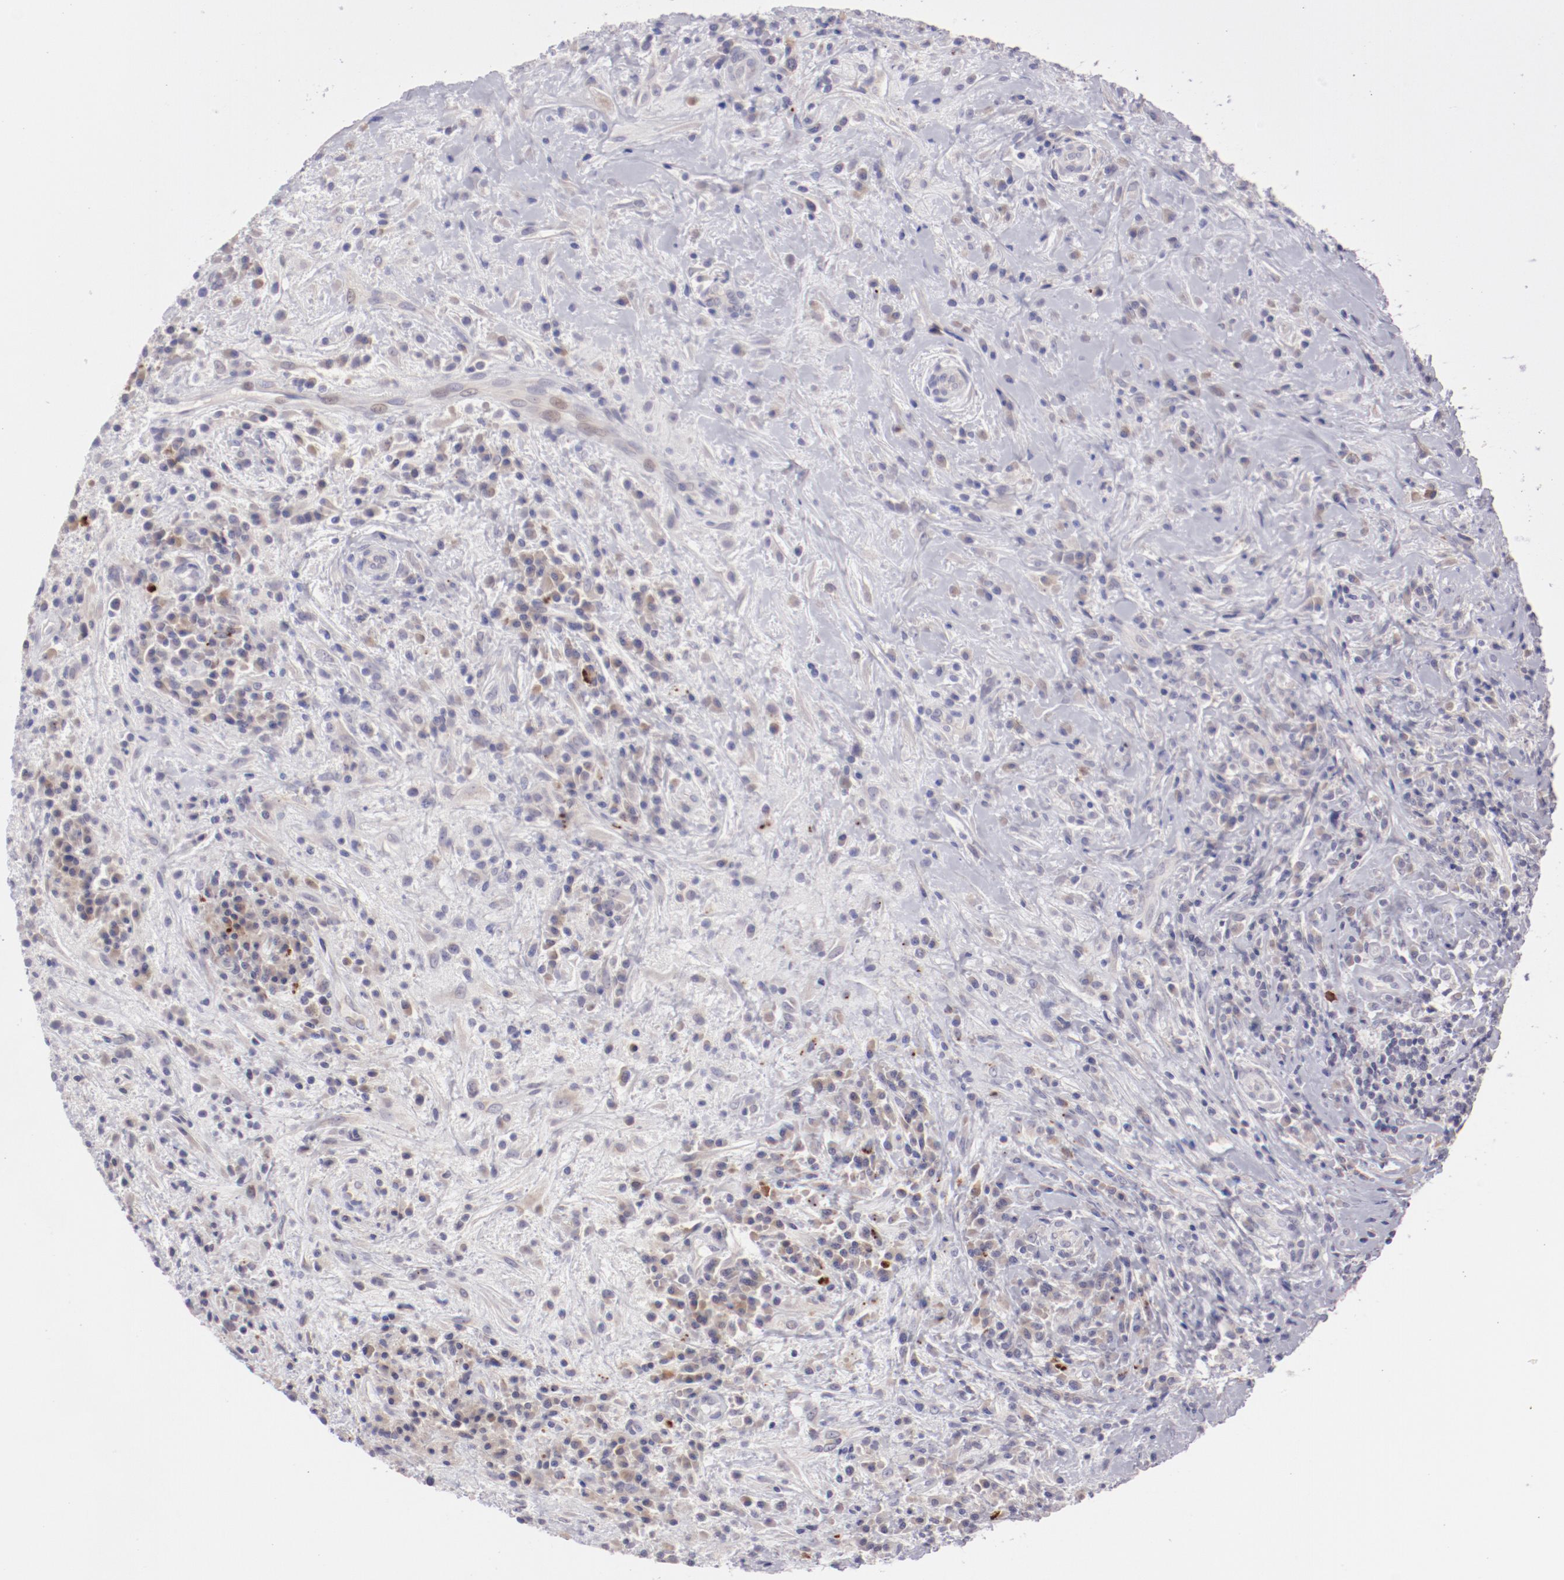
{"staining": {"intensity": "weak", "quantity": "25%-75%", "location": "cytoplasmic/membranous"}, "tissue": "lymphoma", "cell_type": "Tumor cells", "image_type": "cancer", "snomed": [{"axis": "morphology", "description": "Hodgkin's disease, NOS"}, {"axis": "topography", "description": "Lymph node"}], "caption": "Brown immunohistochemical staining in human Hodgkin's disease reveals weak cytoplasmic/membranous staining in approximately 25%-75% of tumor cells.", "gene": "TRAF3", "patient": {"sex": "female", "age": 25}}